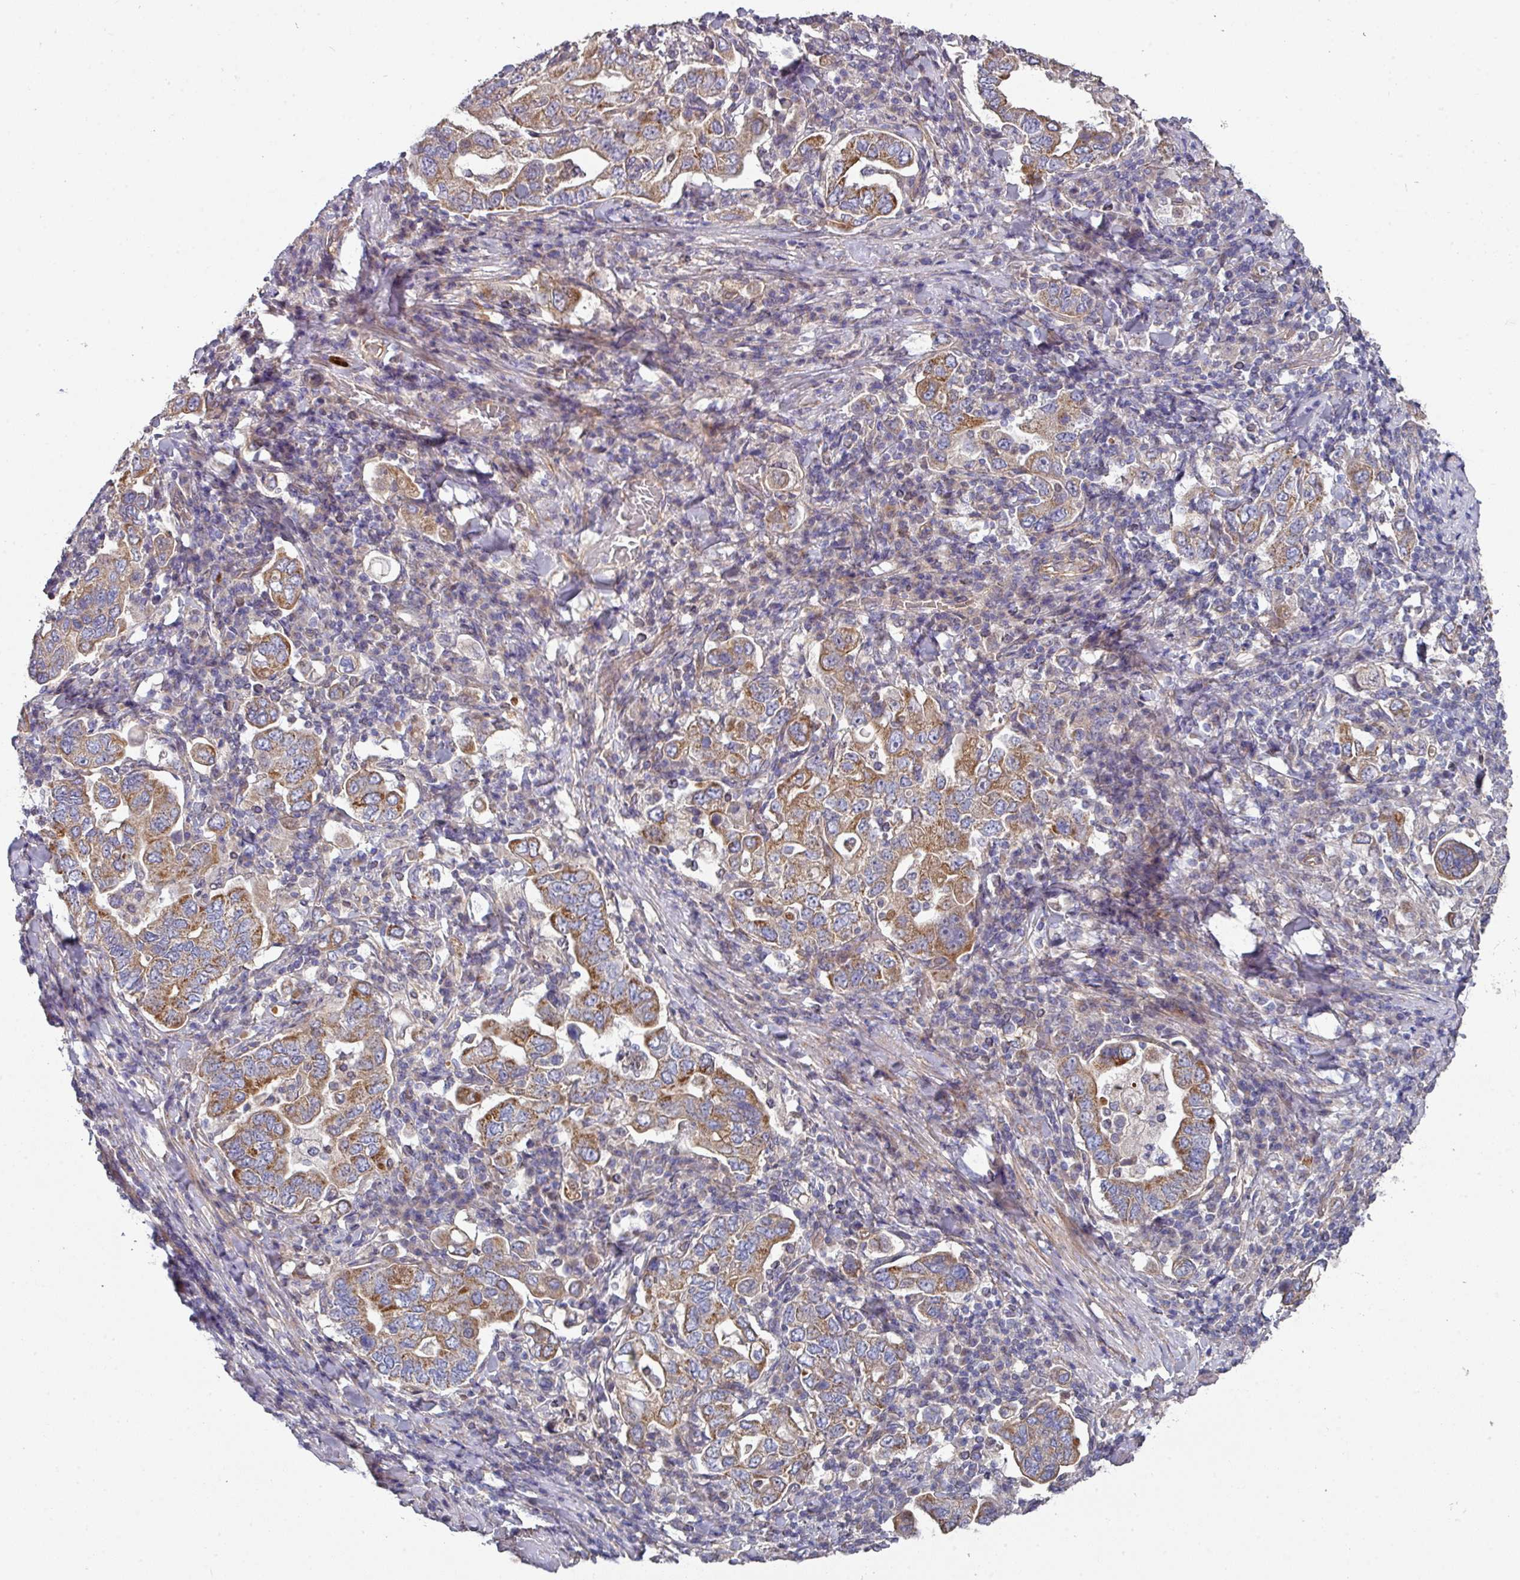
{"staining": {"intensity": "moderate", "quantity": ">75%", "location": "cytoplasmic/membranous"}, "tissue": "stomach cancer", "cell_type": "Tumor cells", "image_type": "cancer", "snomed": [{"axis": "morphology", "description": "Adenocarcinoma, NOS"}, {"axis": "topography", "description": "Stomach, upper"}, {"axis": "topography", "description": "Stomach"}], "caption": "Immunohistochemistry (IHC) photomicrograph of neoplastic tissue: stomach cancer stained using immunohistochemistry (IHC) exhibits medium levels of moderate protein expression localized specifically in the cytoplasmic/membranous of tumor cells, appearing as a cytoplasmic/membranous brown color.", "gene": "DCAF12L2", "patient": {"sex": "male", "age": 62}}